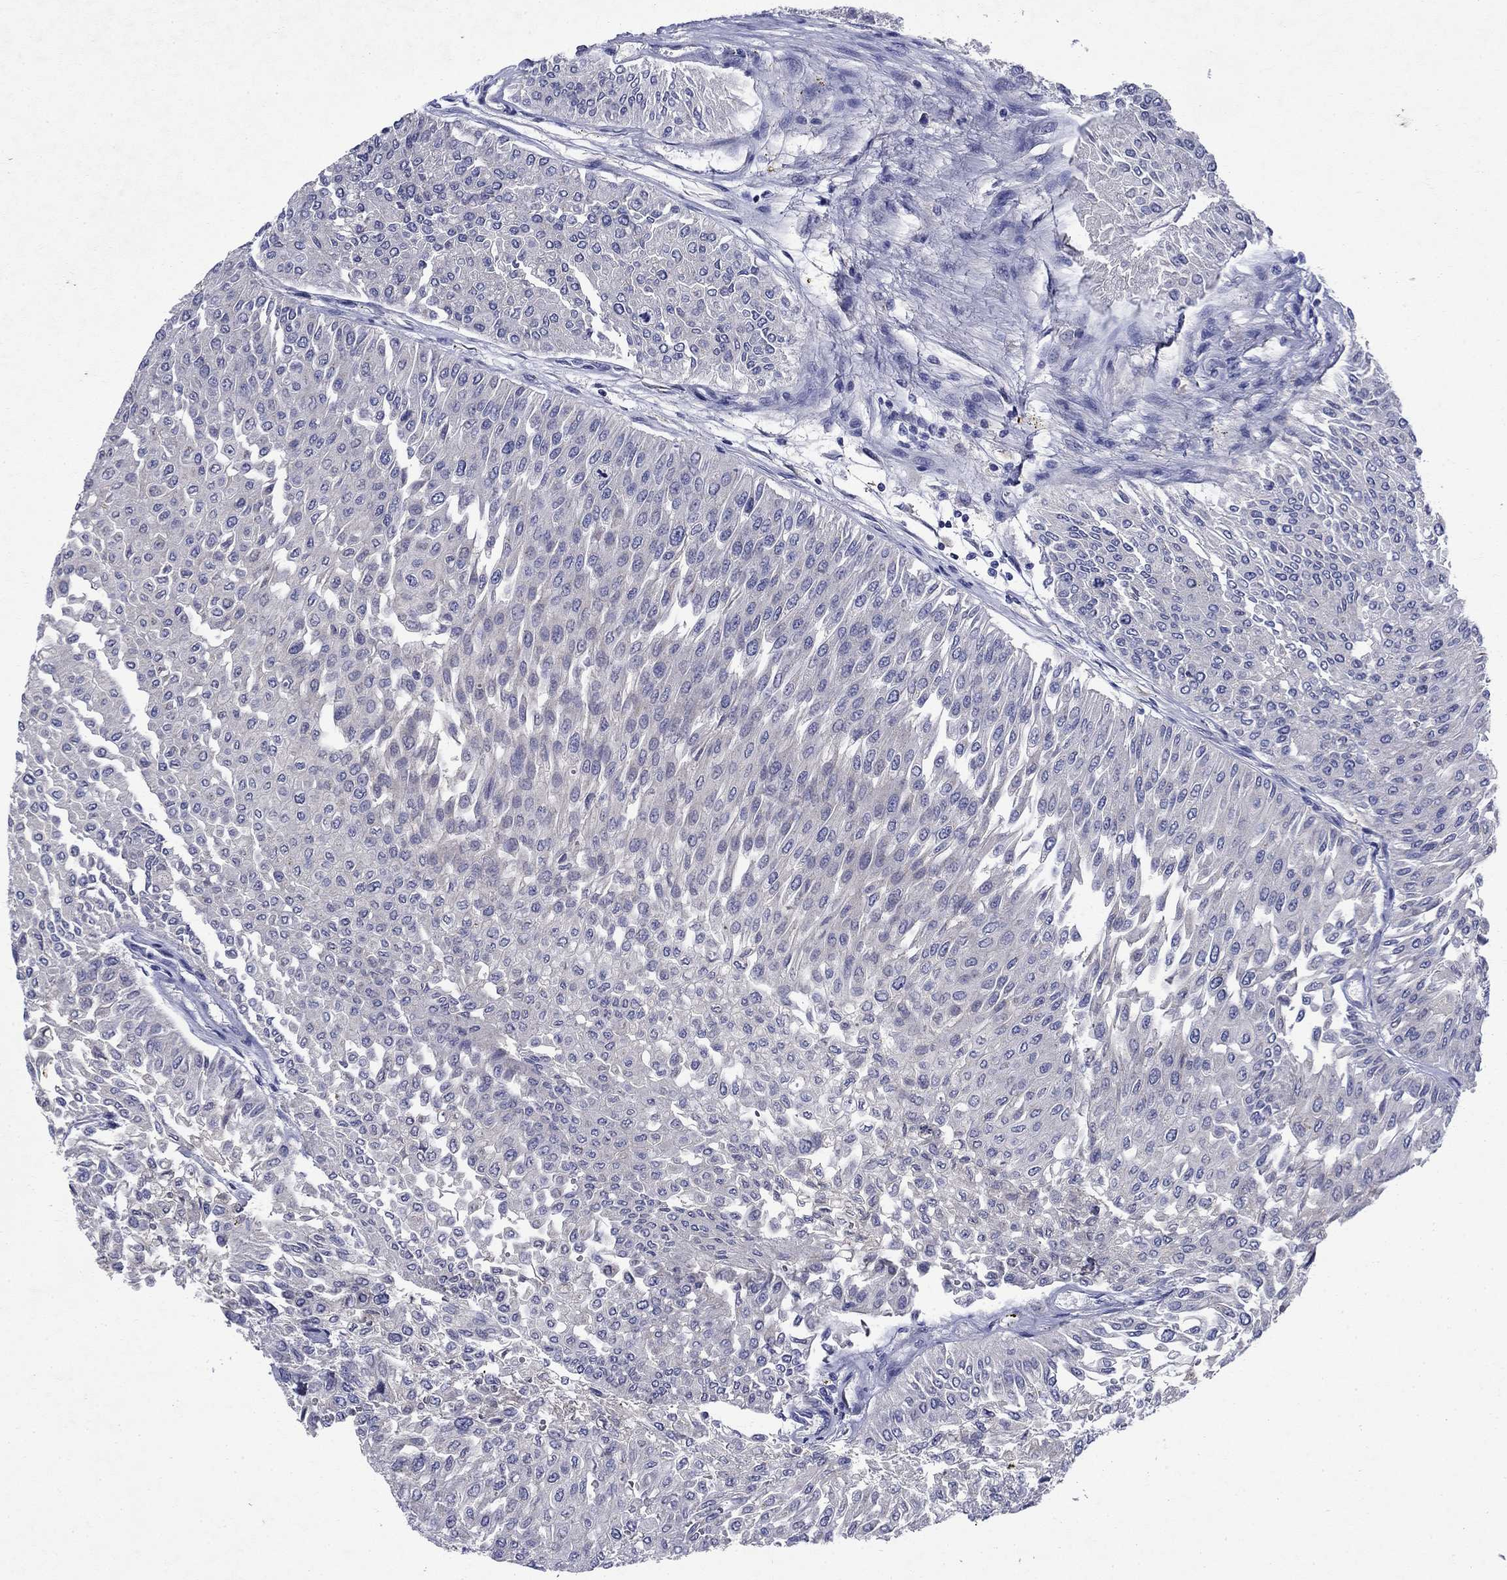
{"staining": {"intensity": "negative", "quantity": "none", "location": "none"}, "tissue": "urothelial cancer", "cell_type": "Tumor cells", "image_type": "cancer", "snomed": [{"axis": "morphology", "description": "Urothelial carcinoma, Low grade"}, {"axis": "topography", "description": "Urinary bladder"}], "caption": "IHC micrograph of human low-grade urothelial carcinoma stained for a protein (brown), which shows no positivity in tumor cells.", "gene": "STAB2", "patient": {"sex": "male", "age": 67}}